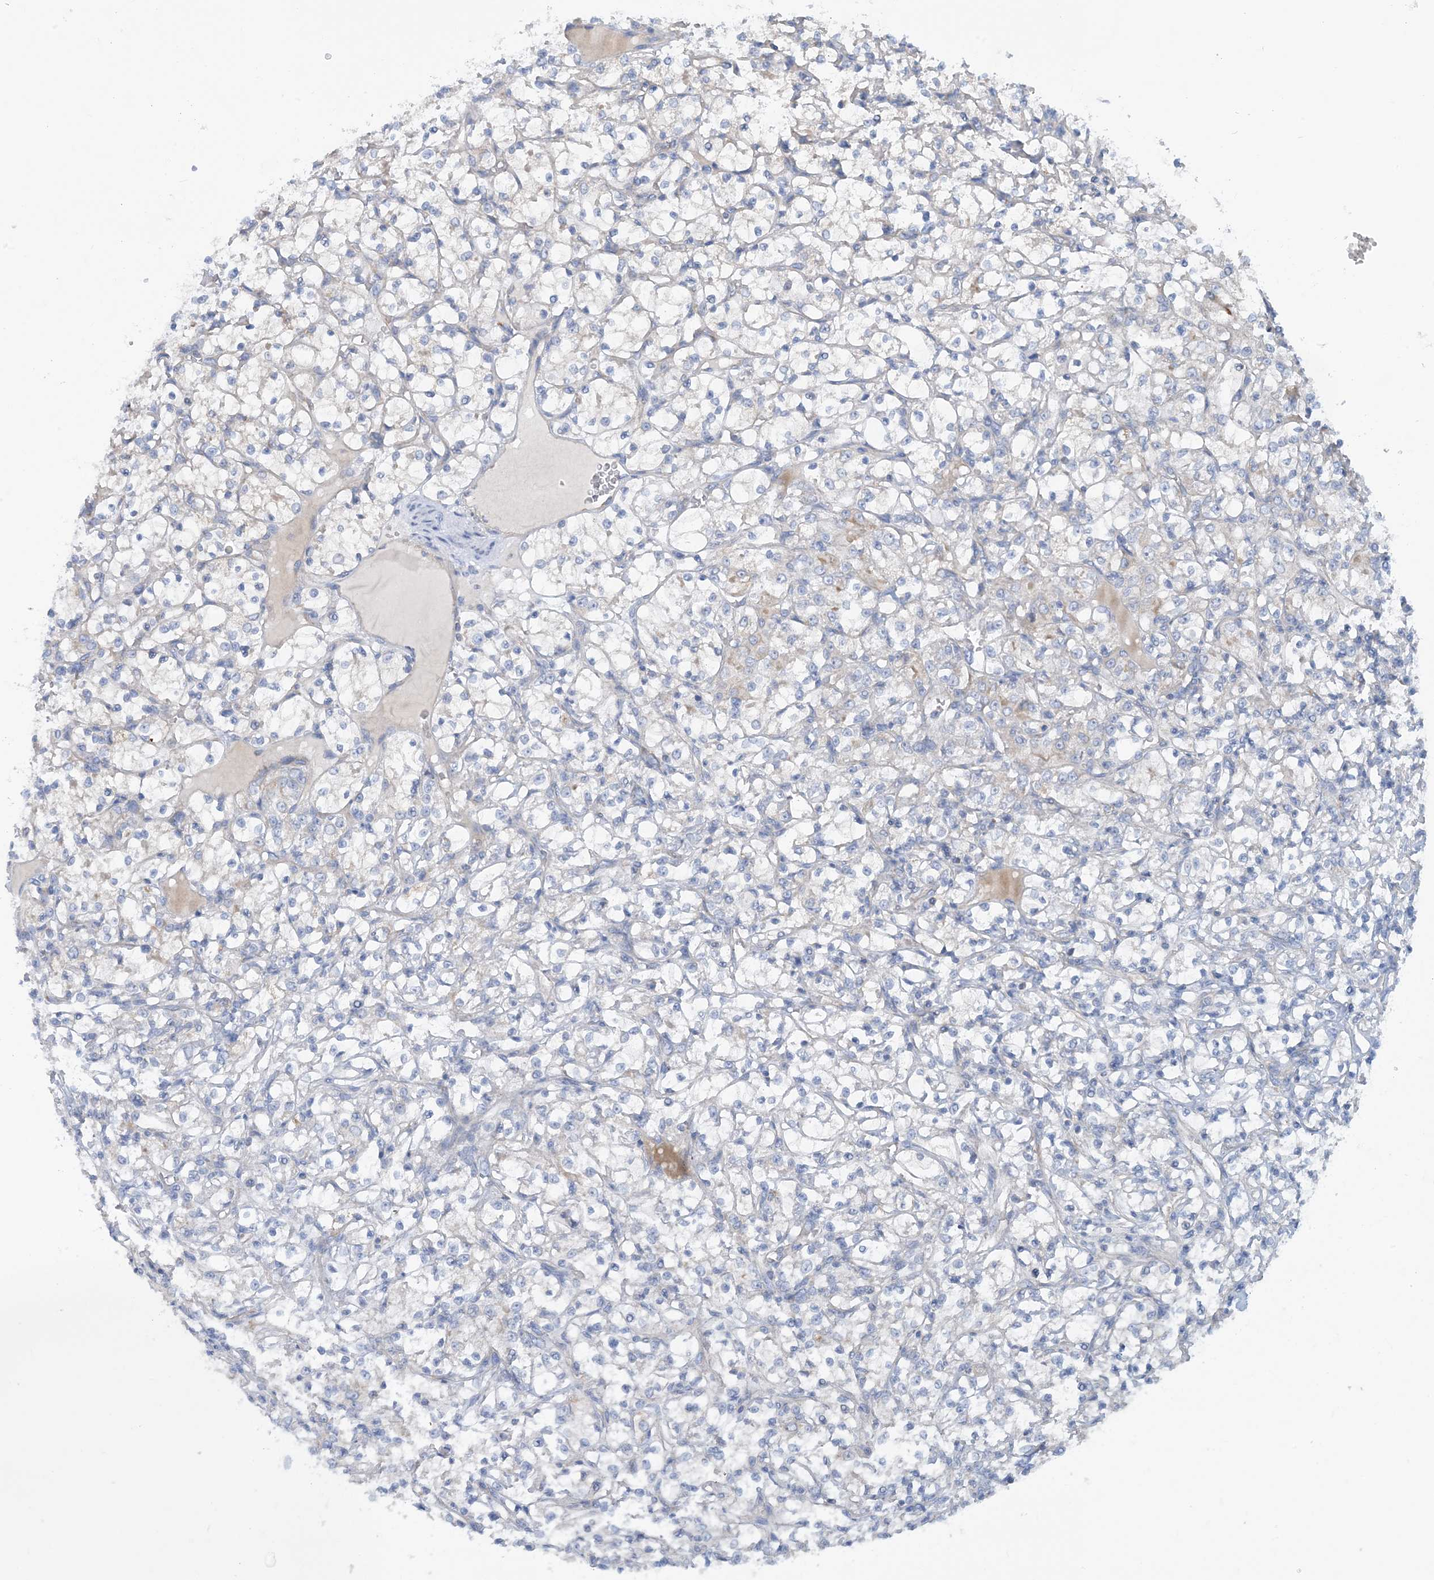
{"staining": {"intensity": "negative", "quantity": "none", "location": "none"}, "tissue": "renal cancer", "cell_type": "Tumor cells", "image_type": "cancer", "snomed": [{"axis": "morphology", "description": "Adenocarcinoma, NOS"}, {"axis": "topography", "description": "Kidney"}], "caption": "IHC image of neoplastic tissue: human renal adenocarcinoma stained with DAB shows no significant protein positivity in tumor cells. Nuclei are stained in blue.", "gene": "PHOSPHO2", "patient": {"sex": "female", "age": 69}}